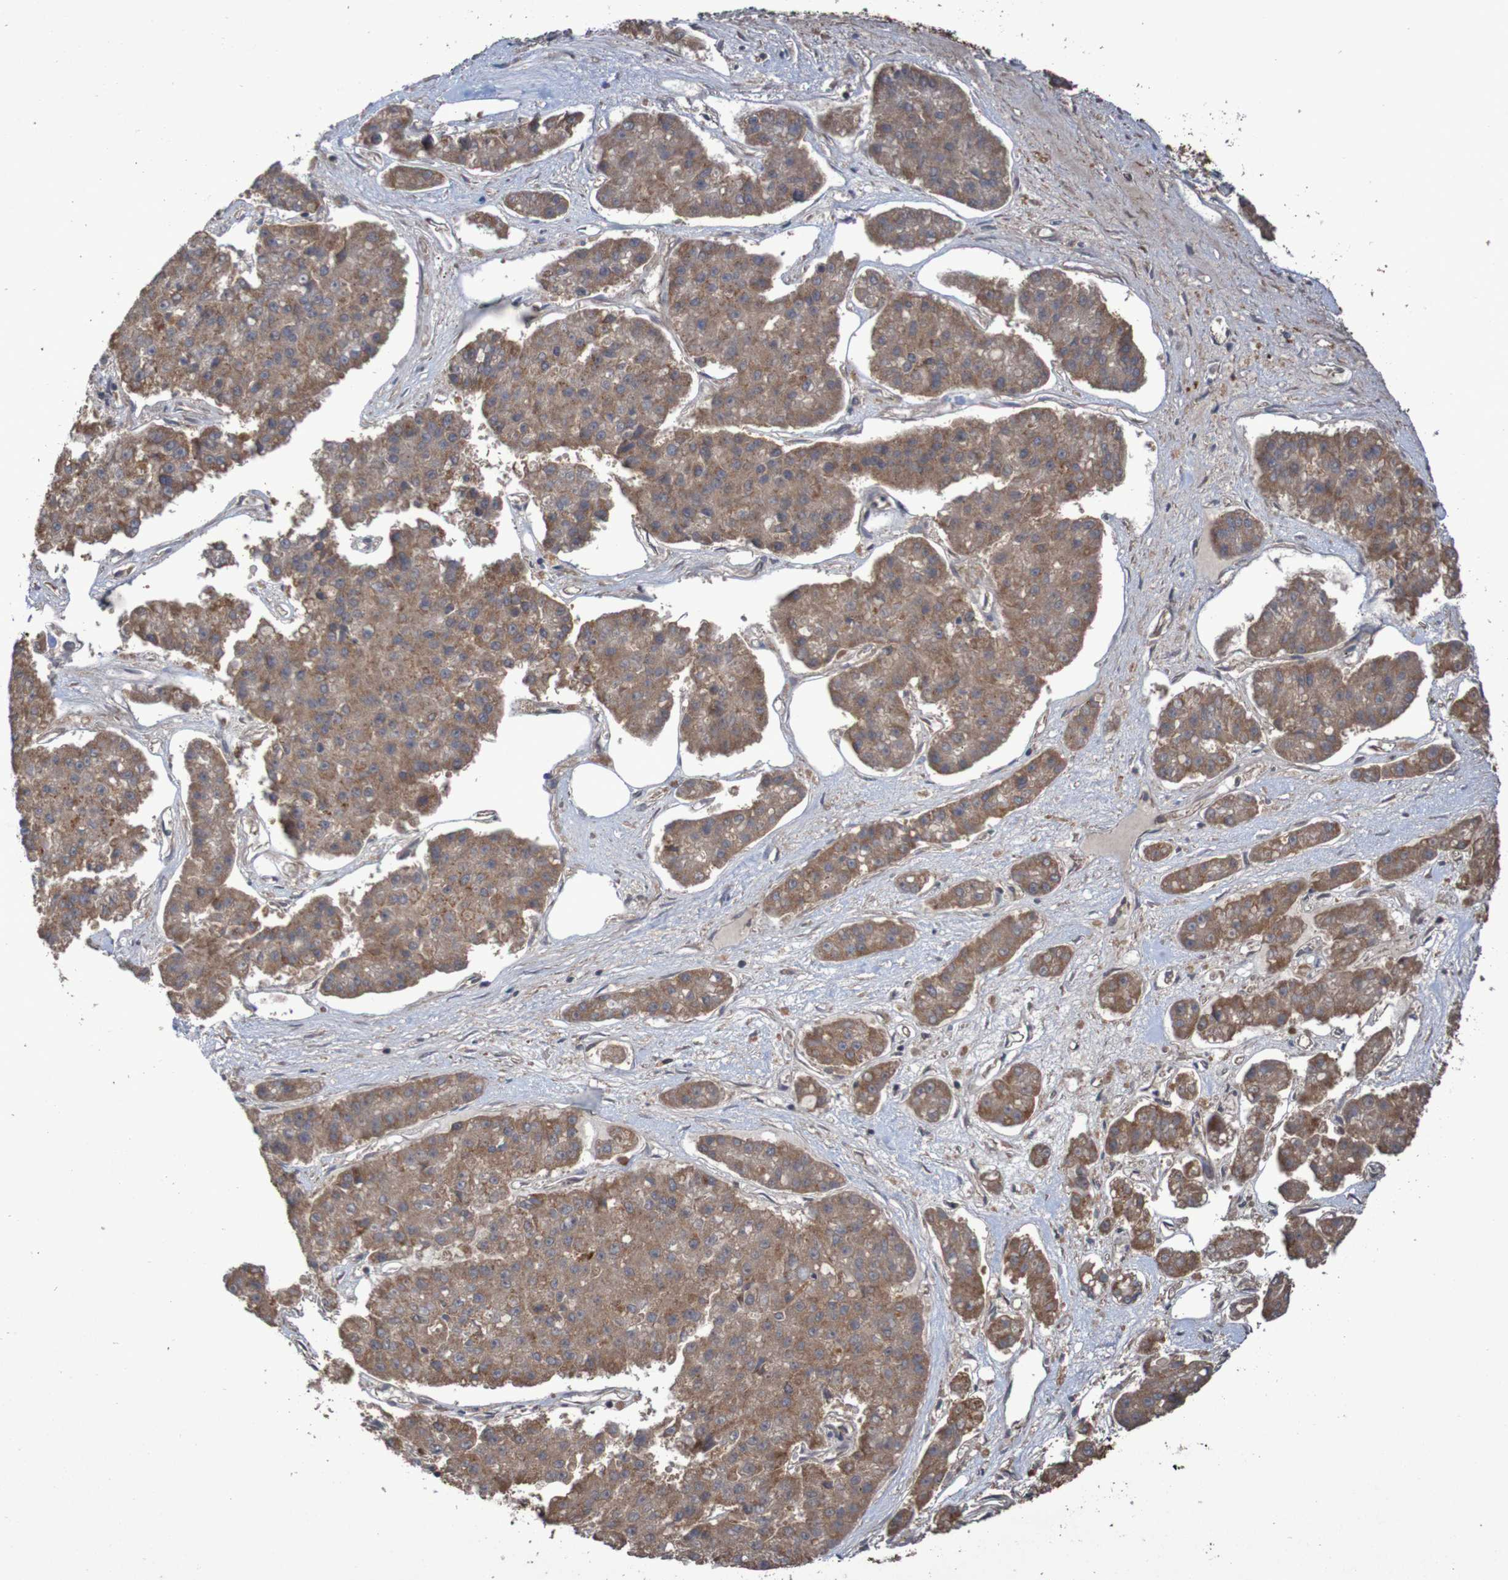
{"staining": {"intensity": "moderate", "quantity": ">75%", "location": "cytoplasmic/membranous"}, "tissue": "pancreatic cancer", "cell_type": "Tumor cells", "image_type": "cancer", "snomed": [{"axis": "morphology", "description": "Adenocarcinoma, NOS"}, {"axis": "topography", "description": "Pancreas"}], "caption": "Immunohistochemistry (IHC) histopathology image of neoplastic tissue: adenocarcinoma (pancreatic) stained using immunohistochemistry (IHC) displays medium levels of moderate protein expression localized specifically in the cytoplasmic/membranous of tumor cells, appearing as a cytoplasmic/membranous brown color.", "gene": "PHYH", "patient": {"sex": "male", "age": 50}}